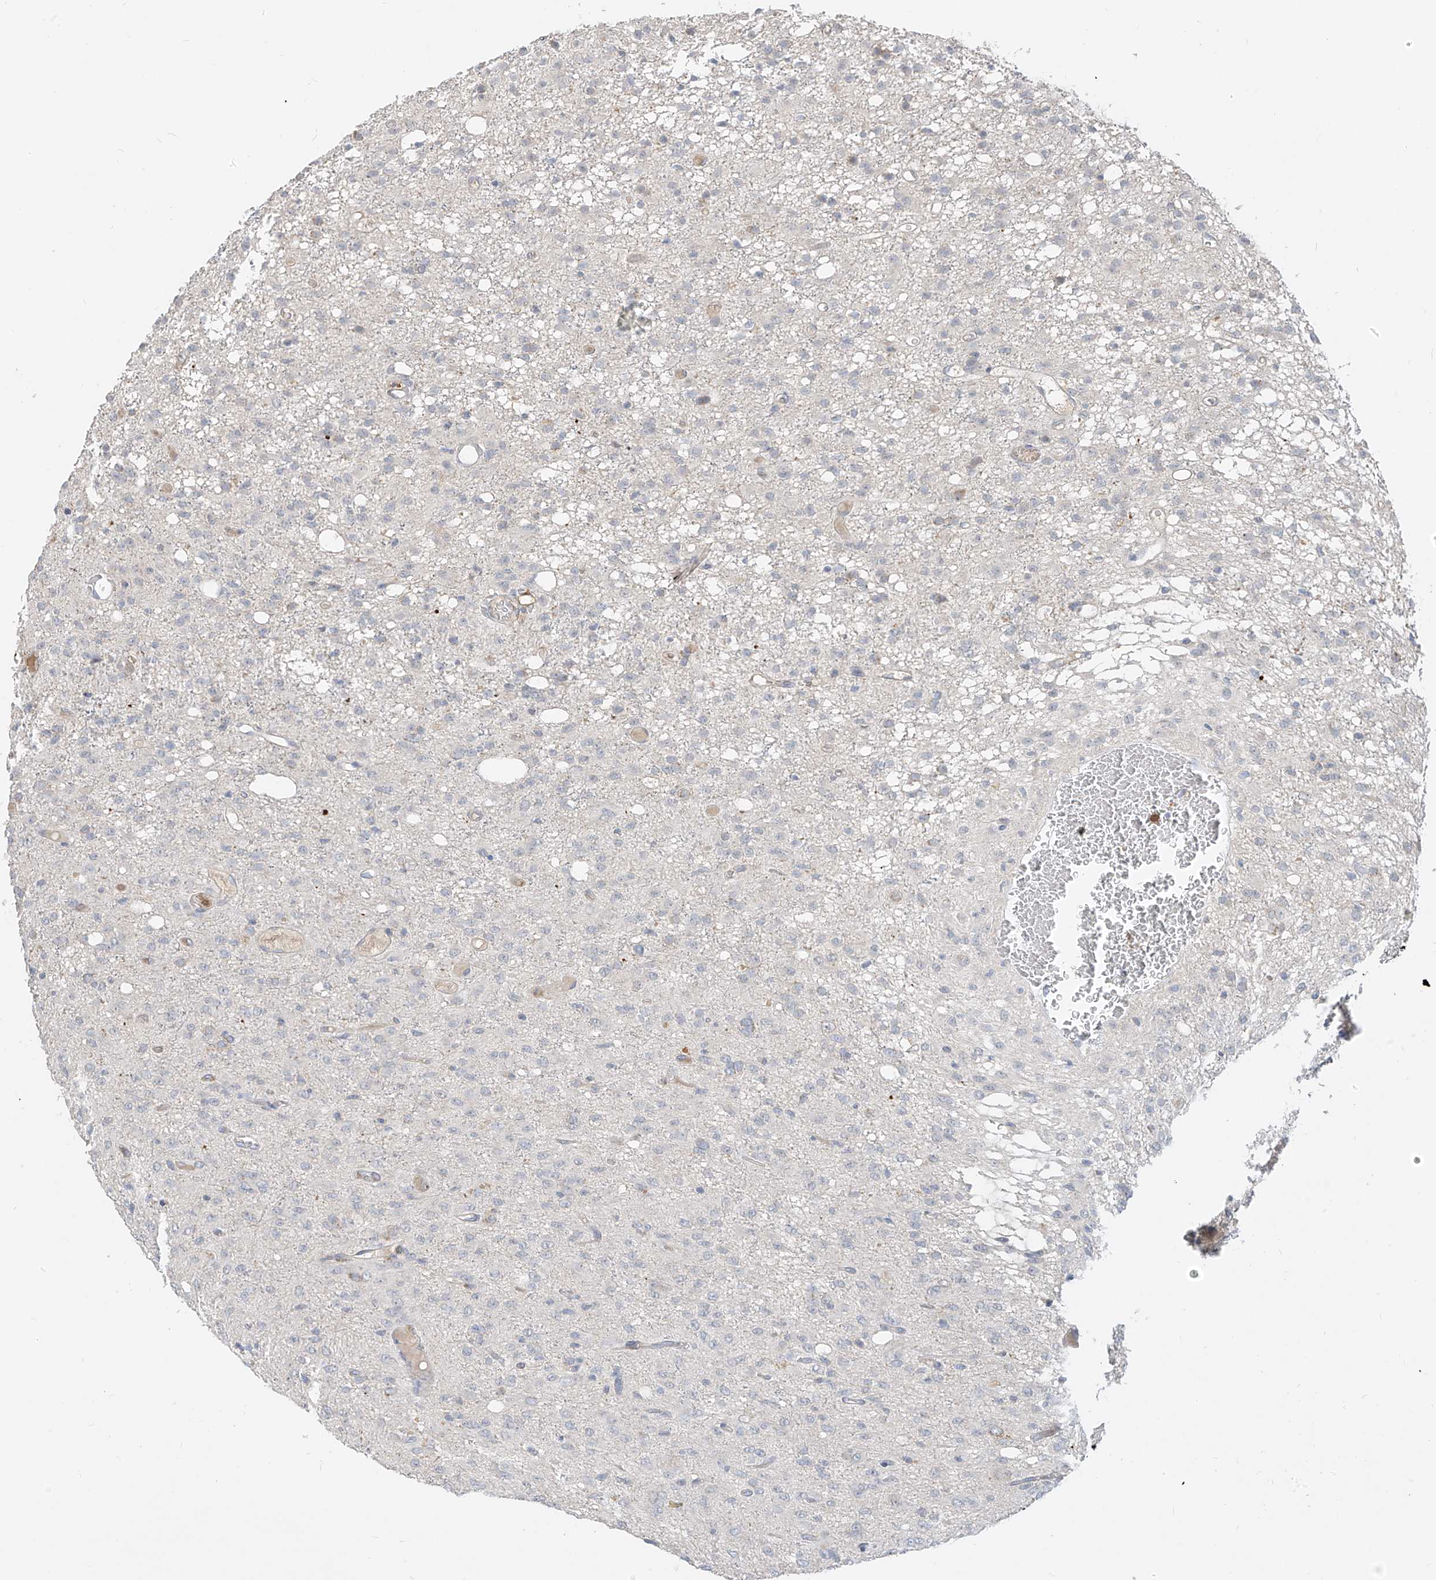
{"staining": {"intensity": "negative", "quantity": "none", "location": "none"}, "tissue": "glioma", "cell_type": "Tumor cells", "image_type": "cancer", "snomed": [{"axis": "morphology", "description": "Glioma, malignant, High grade"}, {"axis": "topography", "description": "Brain"}], "caption": "Tumor cells show no significant expression in glioma. Nuclei are stained in blue.", "gene": "C2orf42", "patient": {"sex": "female", "age": 59}}